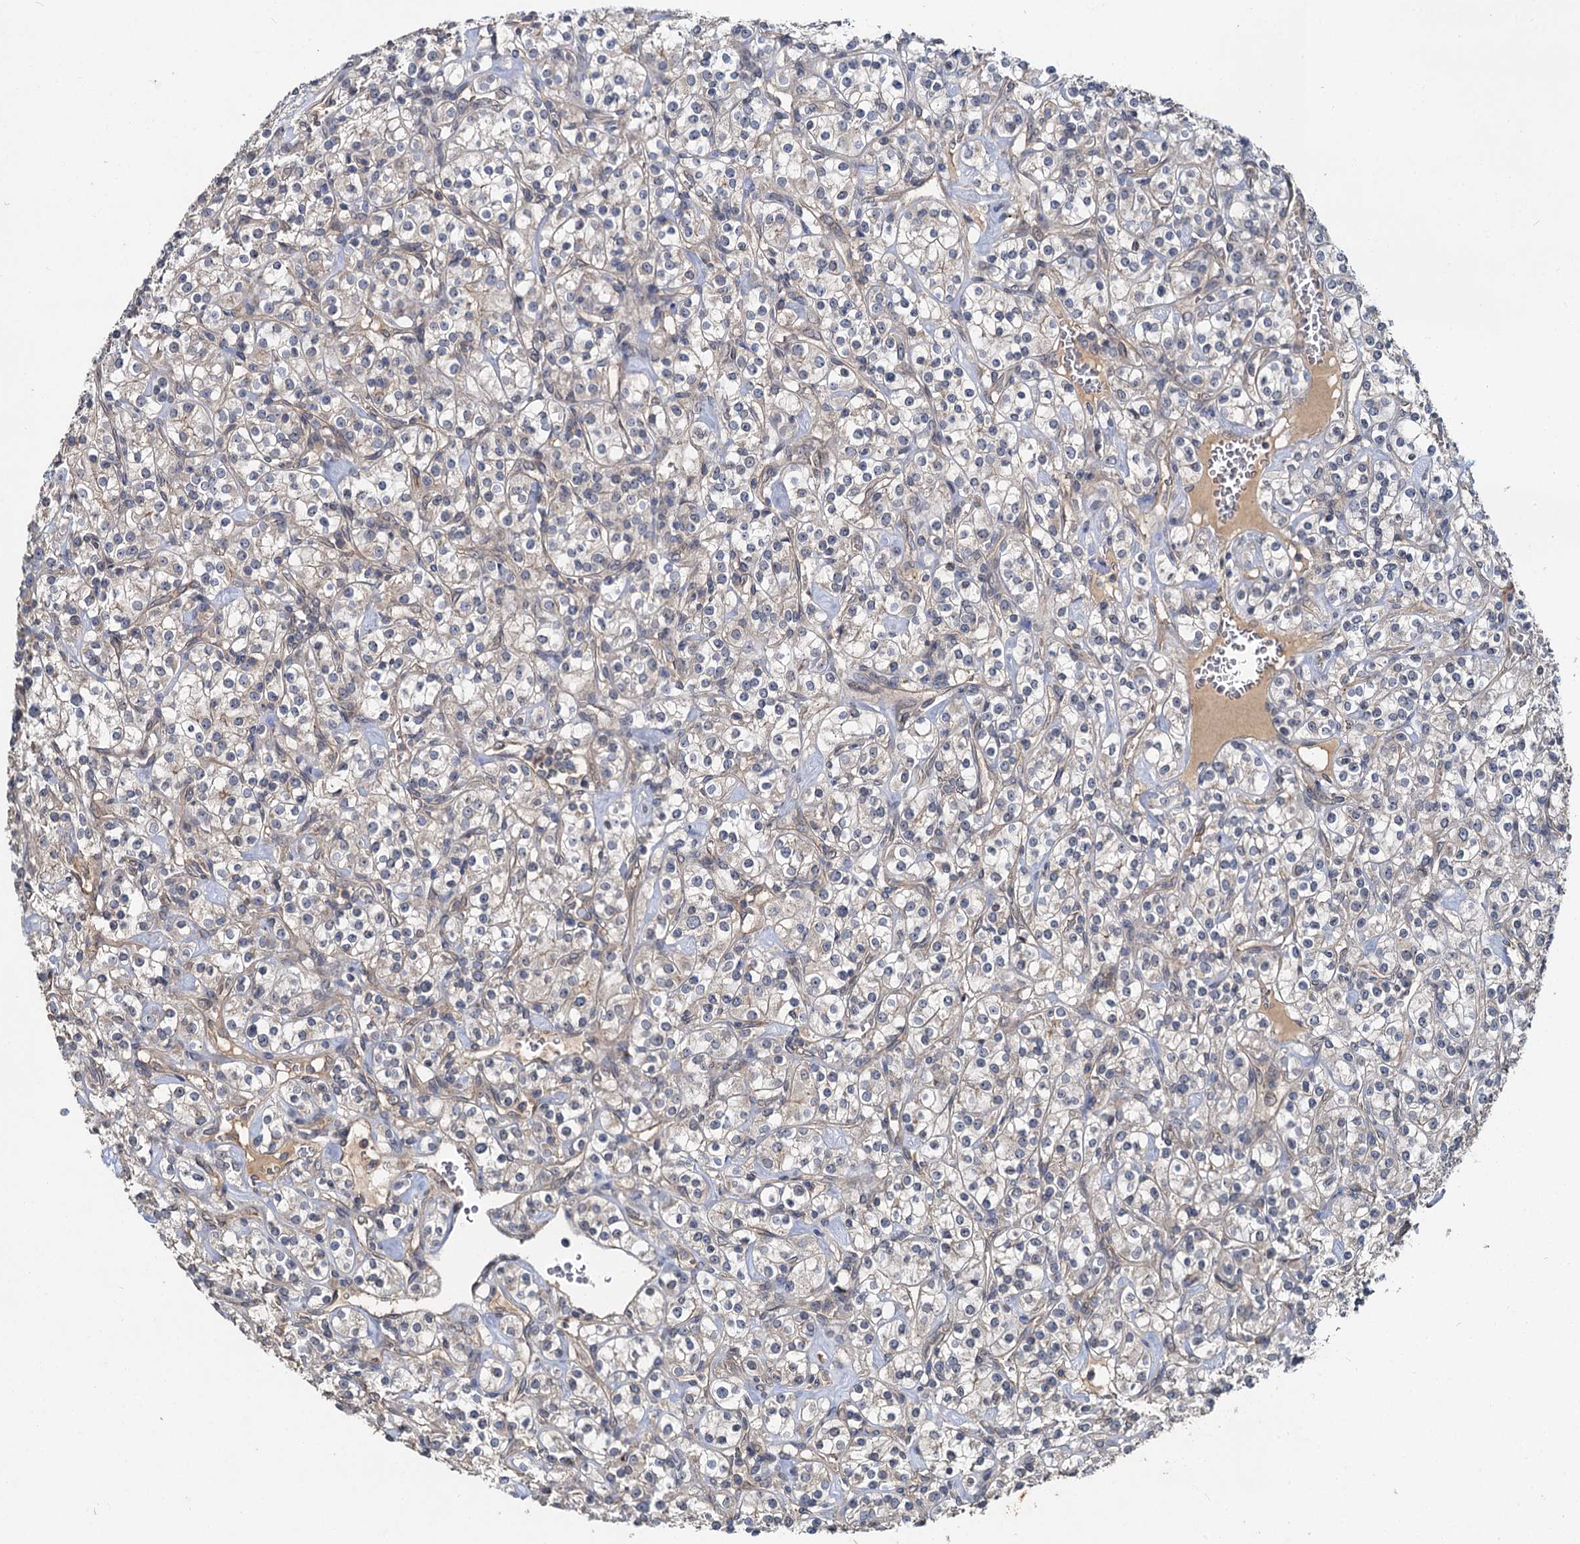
{"staining": {"intensity": "weak", "quantity": "<25%", "location": "cytoplasmic/membranous"}, "tissue": "renal cancer", "cell_type": "Tumor cells", "image_type": "cancer", "snomed": [{"axis": "morphology", "description": "Adenocarcinoma, NOS"}, {"axis": "topography", "description": "Kidney"}], "caption": "This is a histopathology image of immunohistochemistry (IHC) staining of renal cancer (adenocarcinoma), which shows no positivity in tumor cells. The staining was performed using DAB (3,3'-diaminobenzidine) to visualize the protein expression in brown, while the nuclei were stained in blue with hematoxylin (Magnification: 20x).", "gene": "ZNF324", "patient": {"sex": "male", "age": 77}}